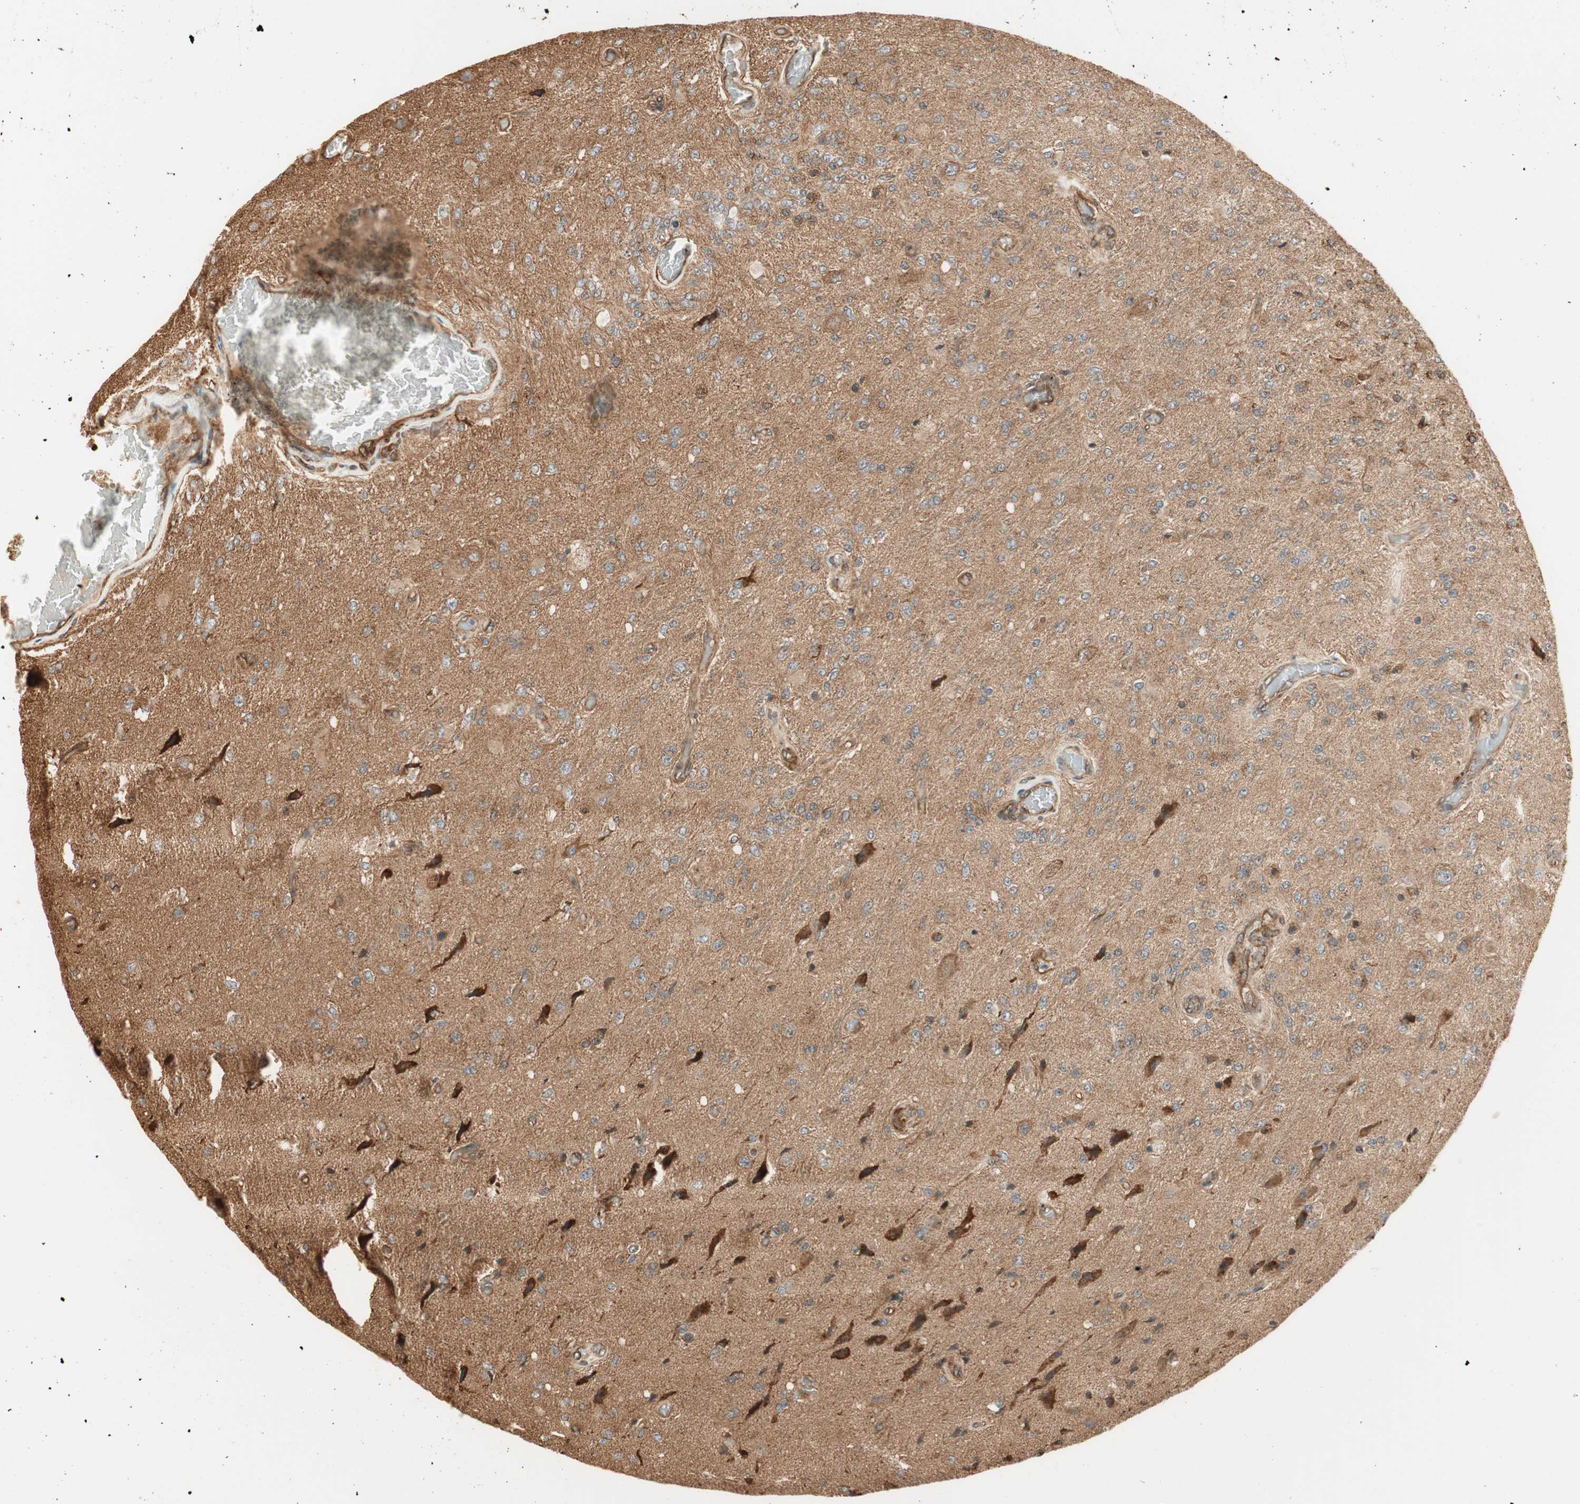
{"staining": {"intensity": "moderate", "quantity": ">75%", "location": "cytoplasmic/membranous"}, "tissue": "glioma", "cell_type": "Tumor cells", "image_type": "cancer", "snomed": [{"axis": "morphology", "description": "Normal tissue, NOS"}, {"axis": "morphology", "description": "Glioma, malignant, High grade"}, {"axis": "topography", "description": "Cerebral cortex"}], "caption": "Immunohistochemistry (IHC) of human high-grade glioma (malignant) demonstrates medium levels of moderate cytoplasmic/membranous expression in approximately >75% of tumor cells.", "gene": "P4HA1", "patient": {"sex": "male", "age": 77}}